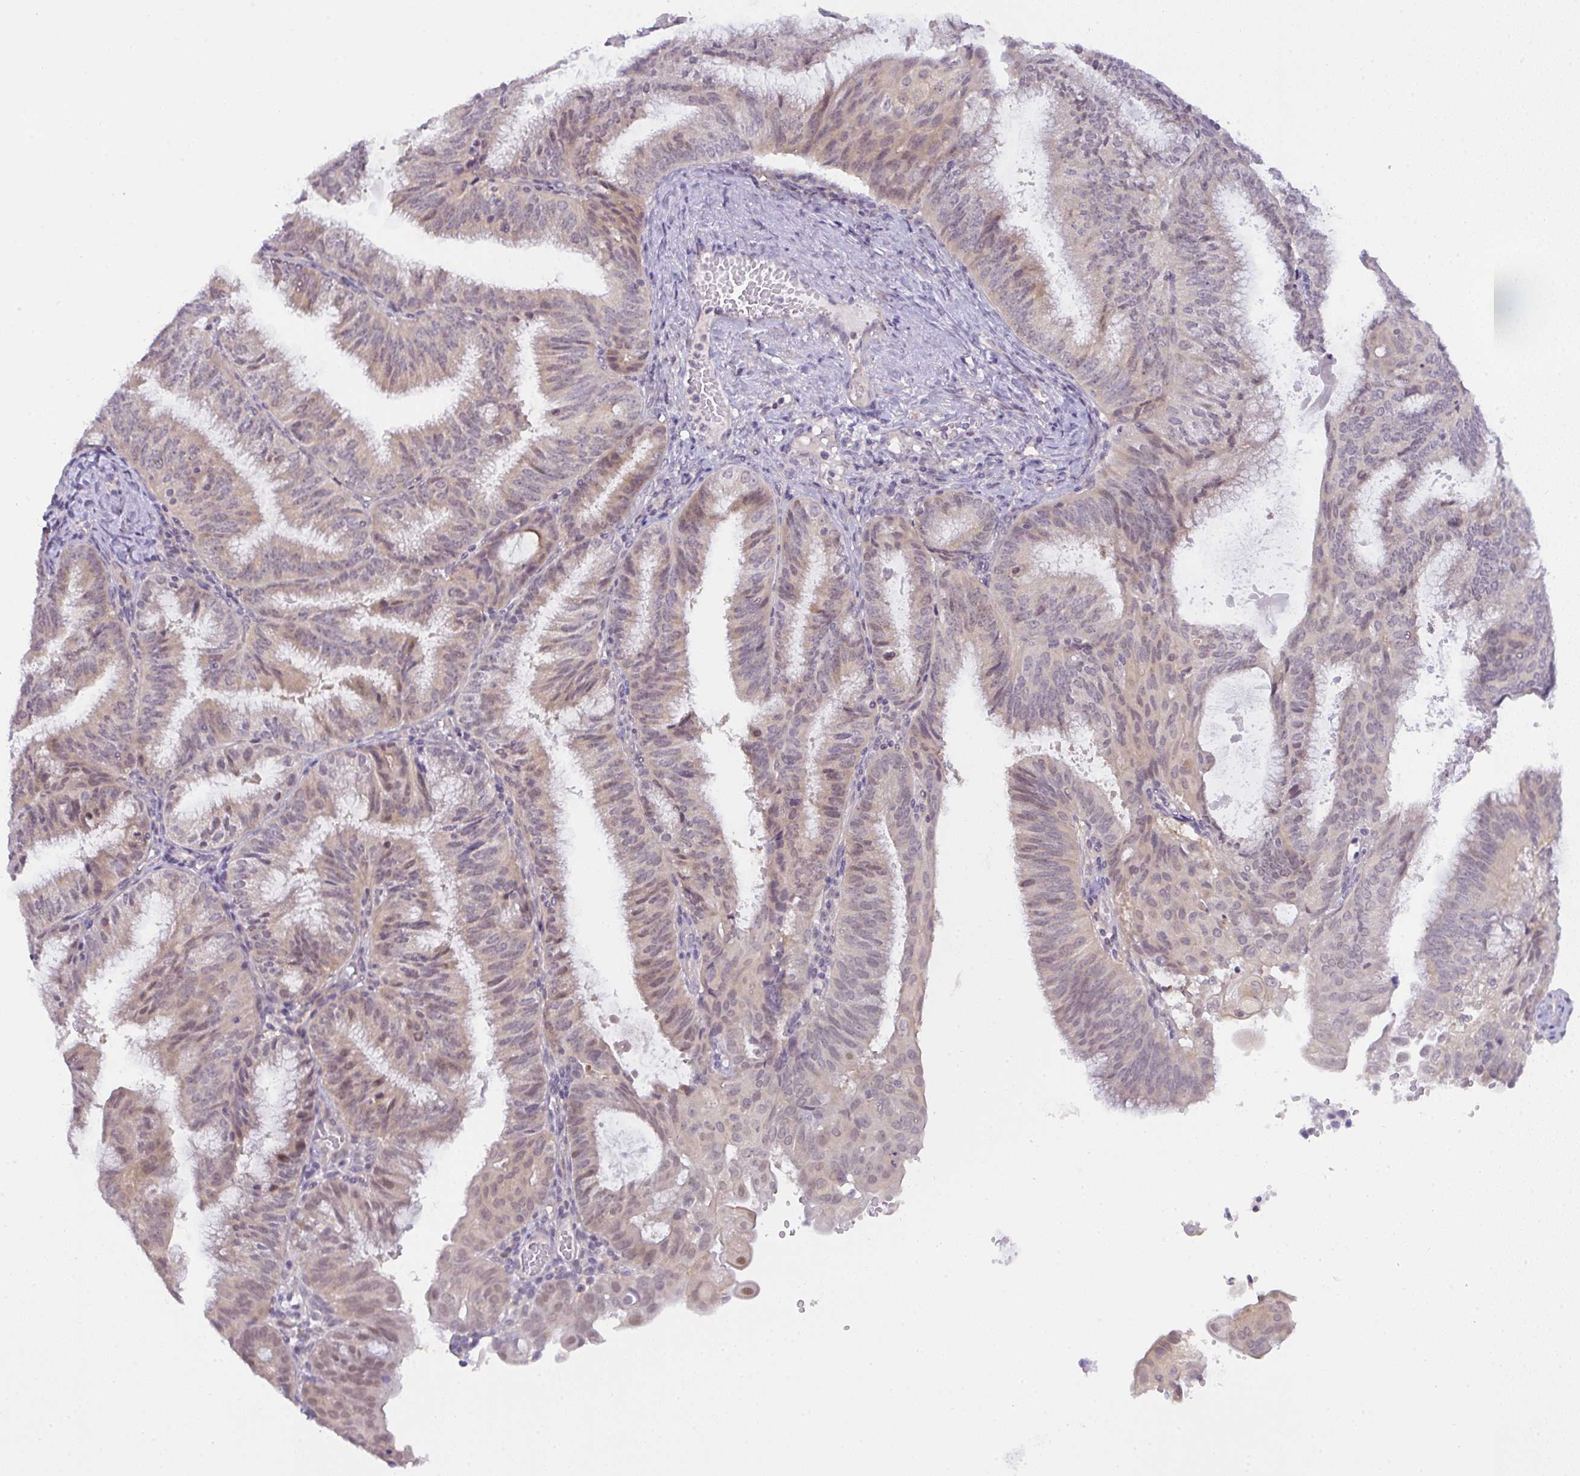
{"staining": {"intensity": "weak", "quantity": "<25%", "location": "cytoplasmic/membranous,nuclear"}, "tissue": "endometrial cancer", "cell_type": "Tumor cells", "image_type": "cancer", "snomed": [{"axis": "morphology", "description": "Adenocarcinoma, NOS"}, {"axis": "topography", "description": "Endometrium"}], "caption": "DAB immunohistochemical staining of endometrial cancer exhibits no significant positivity in tumor cells.", "gene": "CSE1L", "patient": {"sex": "female", "age": 49}}